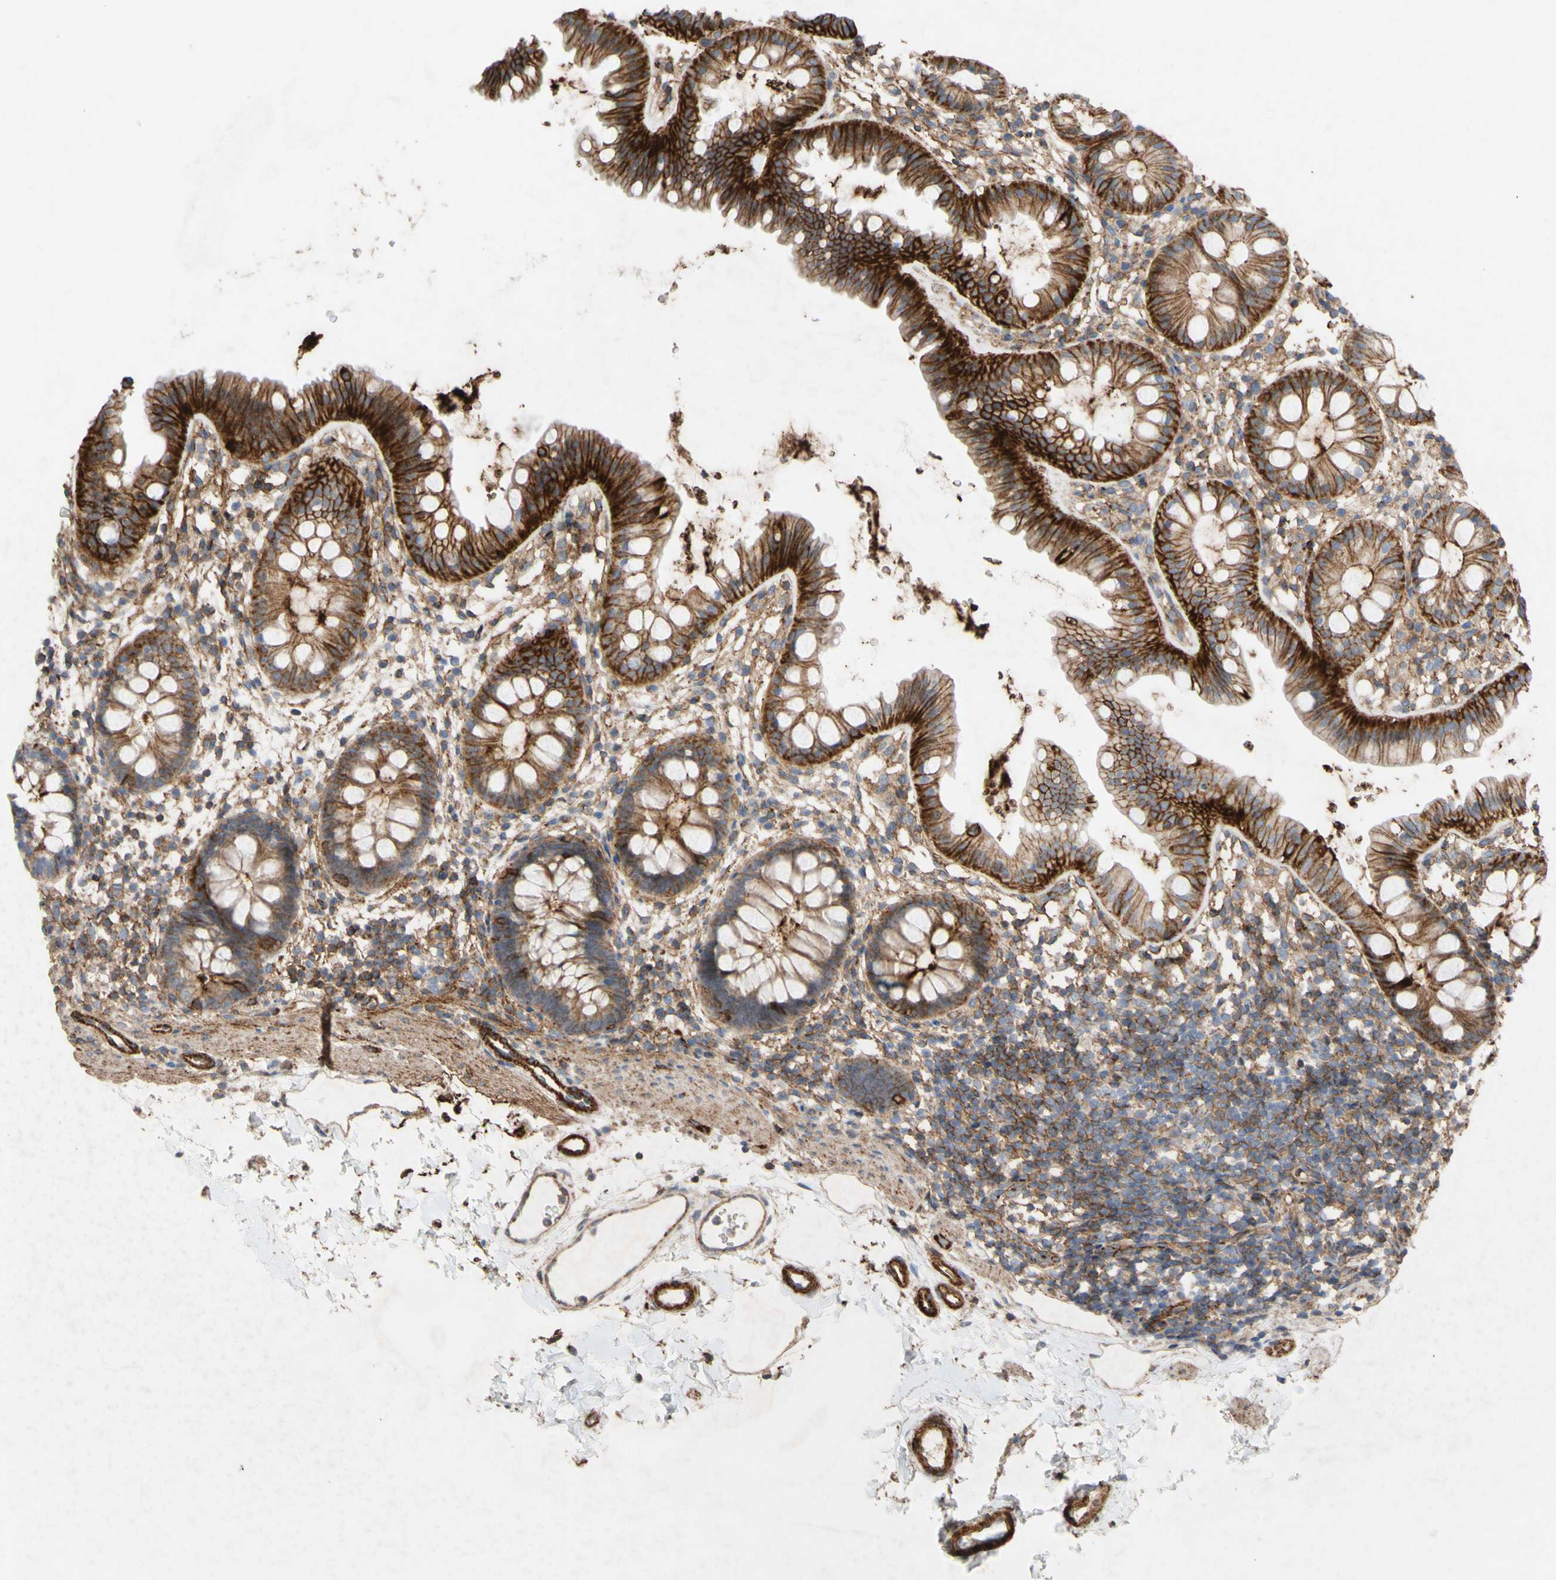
{"staining": {"intensity": "strong", "quantity": "25%-75%", "location": "cytoplasmic/membranous"}, "tissue": "rectum", "cell_type": "Glandular cells", "image_type": "normal", "snomed": [{"axis": "morphology", "description": "Normal tissue, NOS"}, {"axis": "topography", "description": "Rectum"}], "caption": "Immunohistochemical staining of benign rectum exhibits strong cytoplasmic/membranous protein expression in approximately 25%-75% of glandular cells. (IHC, brightfield microscopy, high magnification).", "gene": "ATP2A3", "patient": {"sex": "female", "age": 24}}